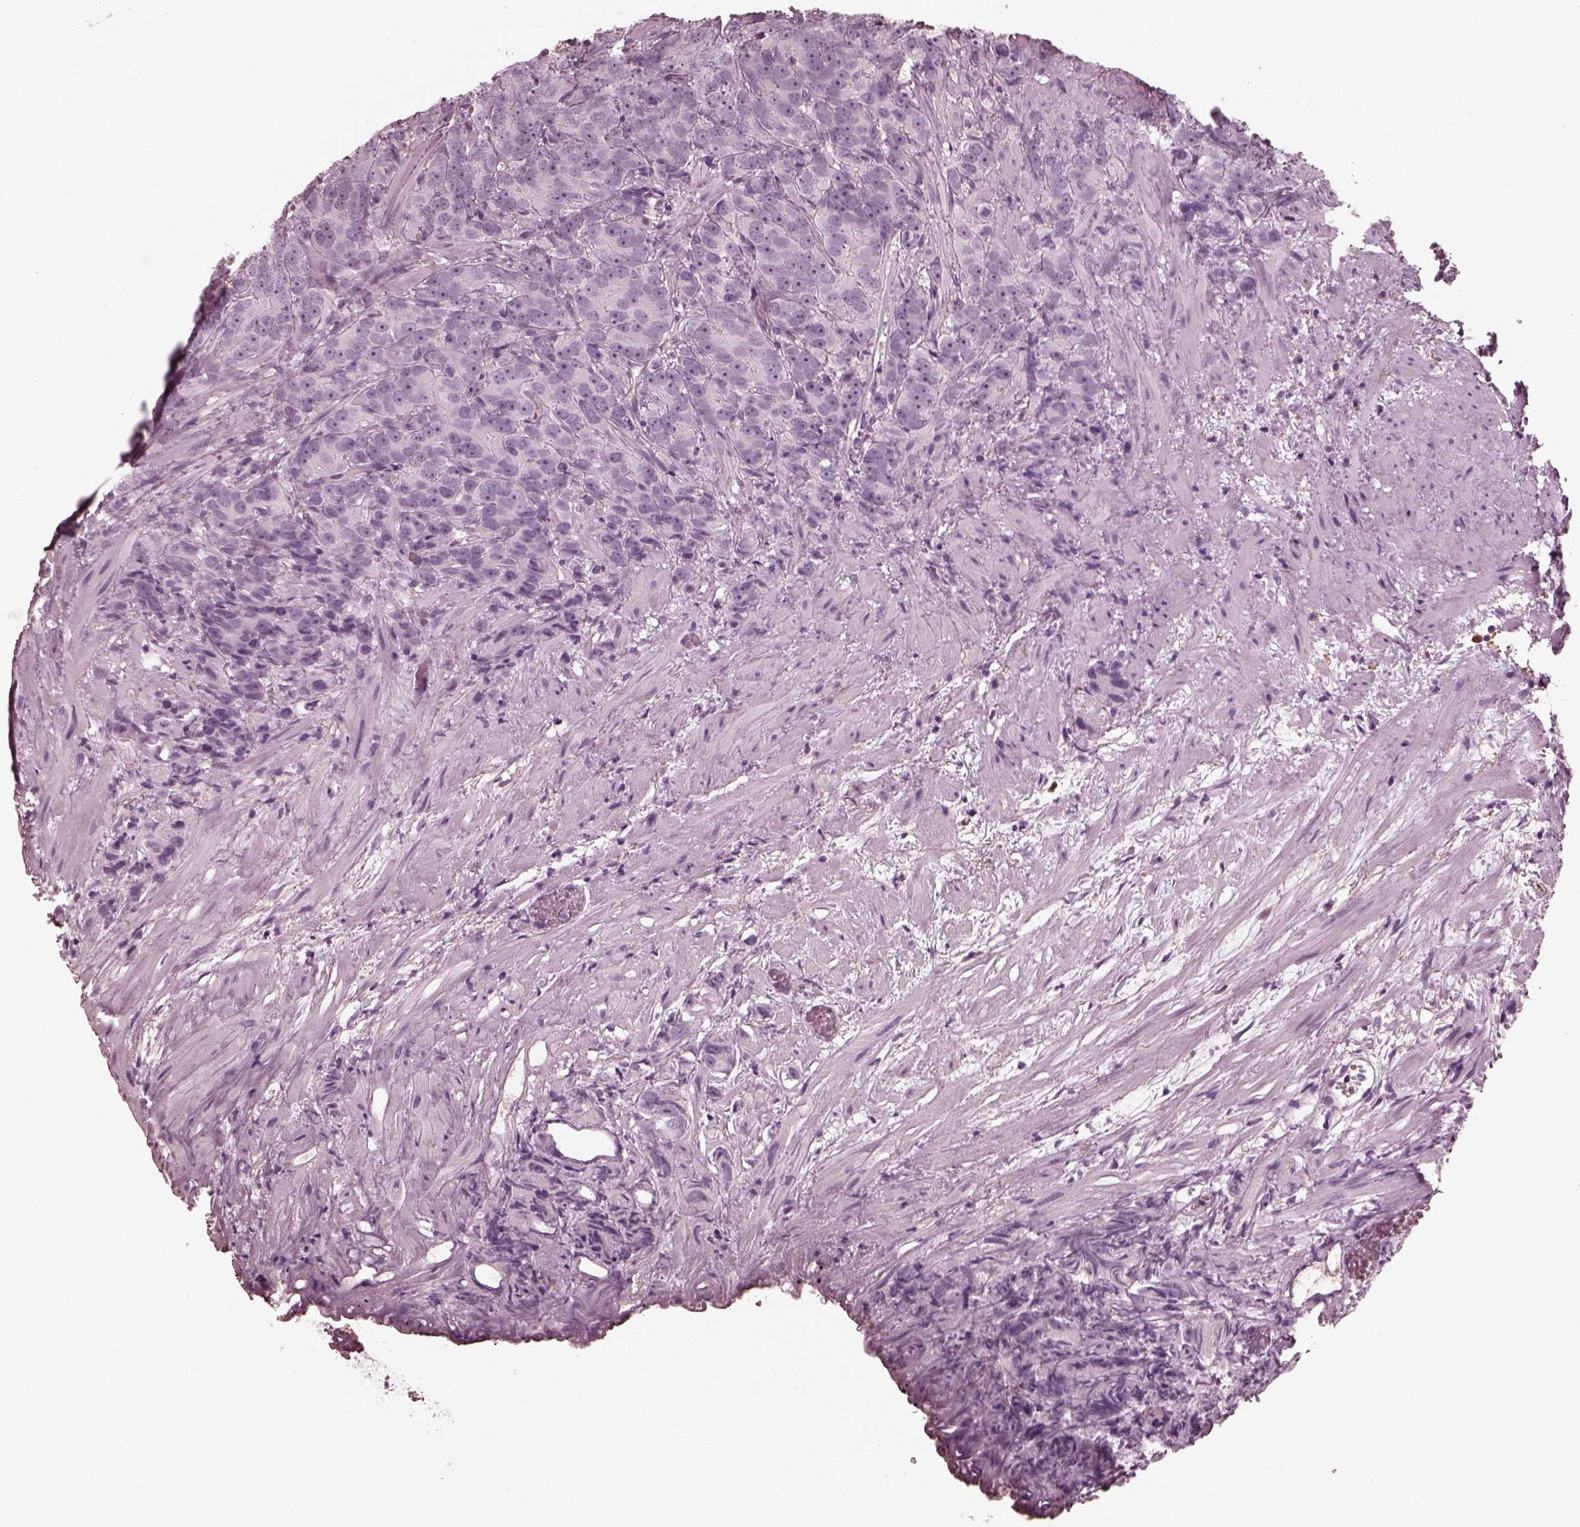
{"staining": {"intensity": "negative", "quantity": "none", "location": "none"}, "tissue": "prostate cancer", "cell_type": "Tumor cells", "image_type": "cancer", "snomed": [{"axis": "morphology", "description": "Adenocarcinoma, High grade"}, {"axis": "topography", "description": "Prostate"}], "caption": "This is a micrograph of IHC staining of prostate adenocarcinoma (high-grade), which shows no expression in tumor cells.", "gene": "CGA", "patient": {"sex": "male", "age": 90}}